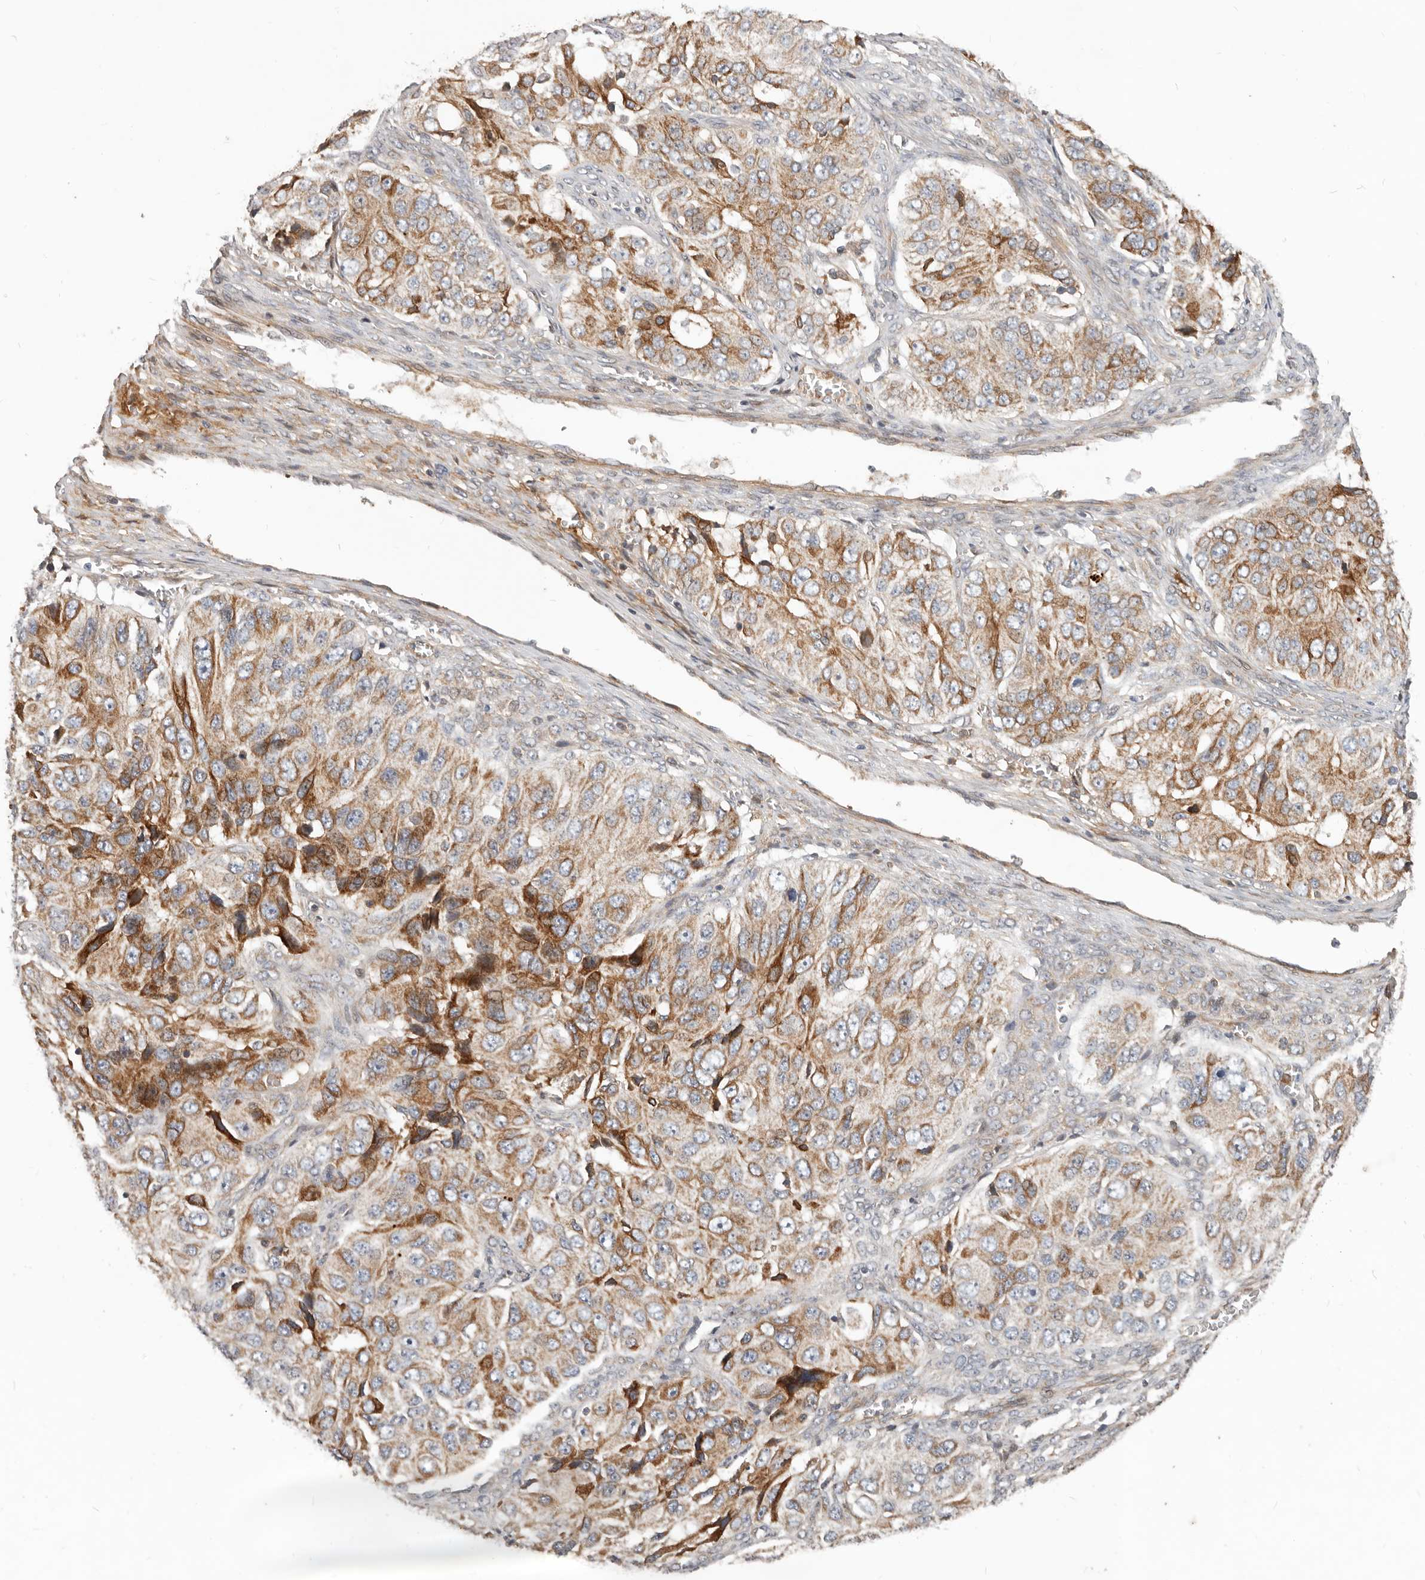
{"staining": {"intensity": "moderate", "quantity": ">75%", "location": "cytoplasmic/membranous"}, "tissue": "ovarian cancer", "cell_type": "Tumor cells", "image_type": "cancer", "snomed": [{"axis": "morphology", "description": "Carcinoma, endometroid"}, {"axis": "topography", "description": "Ovary"}], "caption": "The immunohistochemical stain shows moderate cytoplasmic/membranous staining in tumor cells of ovarian cancer (endometroid carcinoma) tissue.", "gene": "NPY4R", "patient": {"sex": "female", "age": 51}}